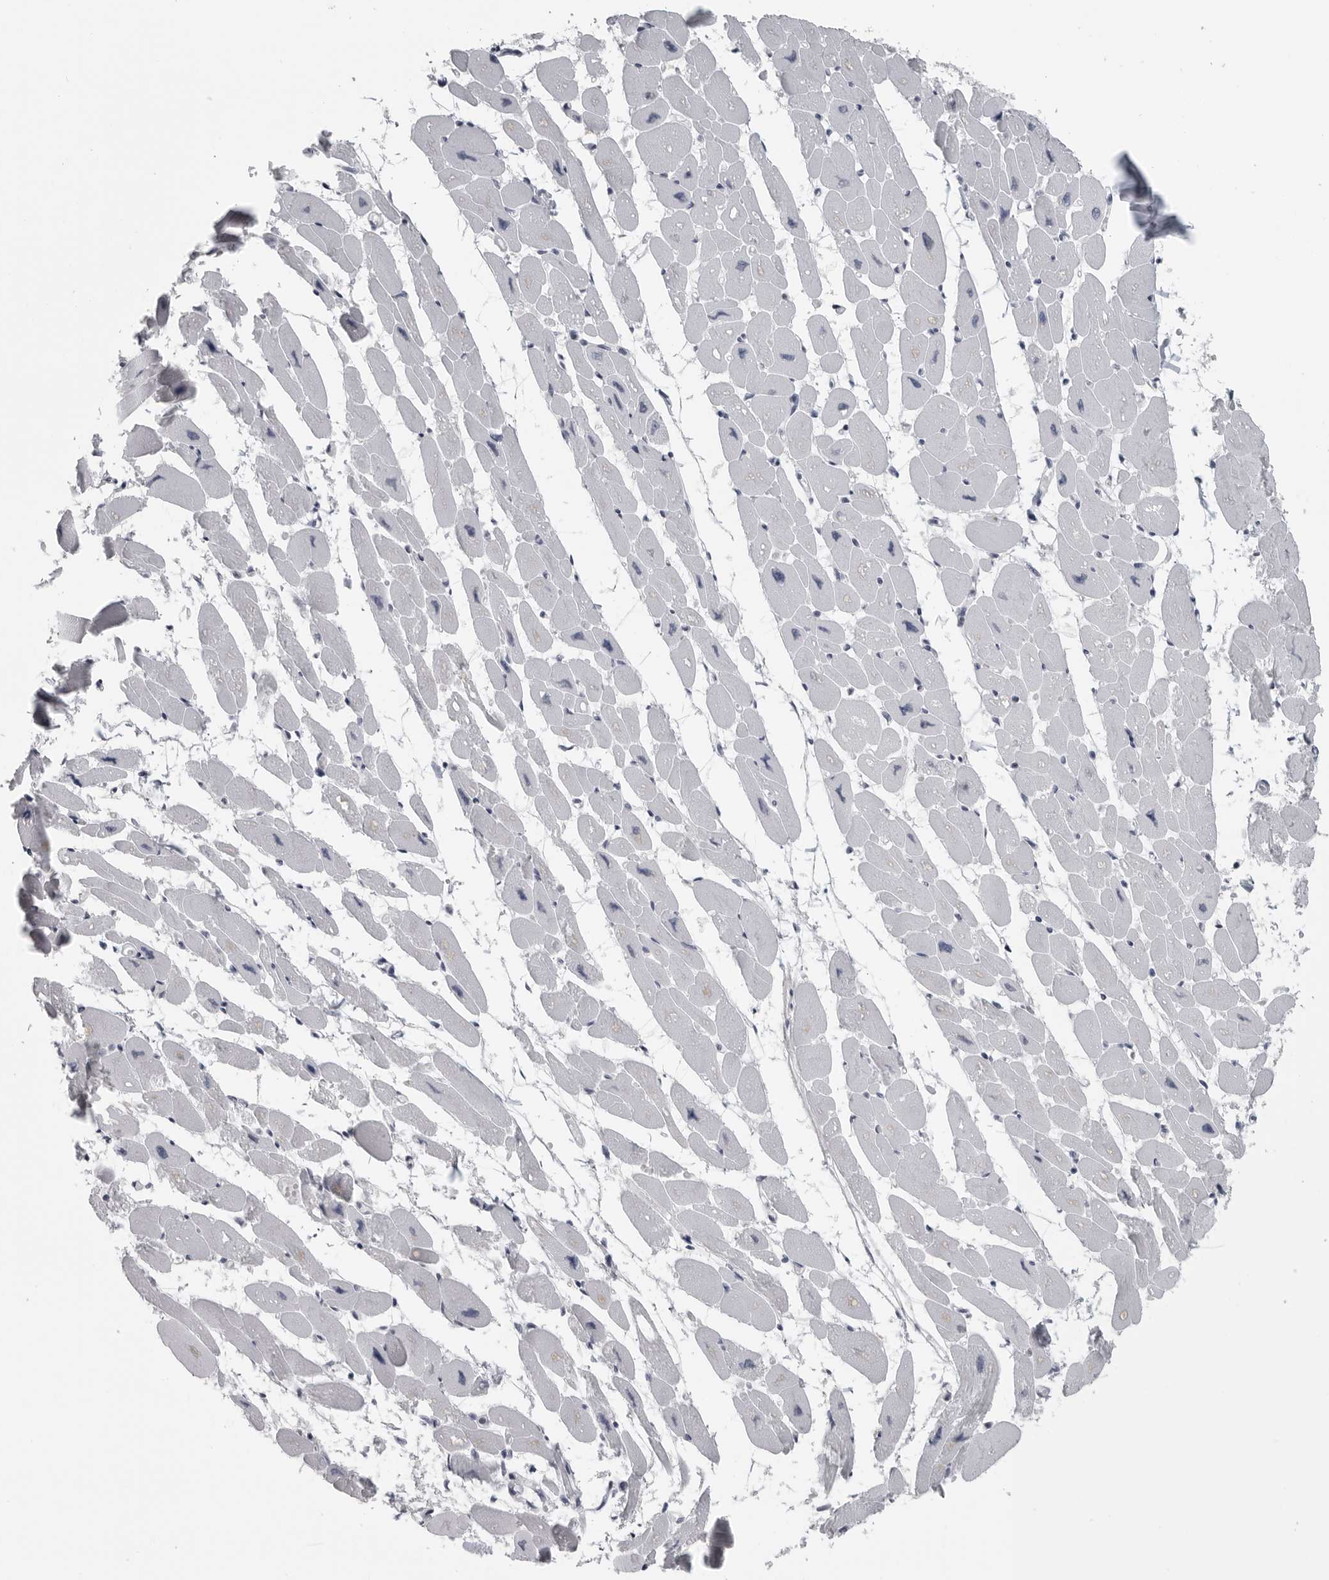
{"staining": {"intensity": "negative", "quantity": "none", "location": "none"}, "tissue": "heart muscle", "cell_type": "Cardiomyocytes", "image_type": "normal", "snomed": [{"axis": "morphology", "description": "Normal tissue, NOS"}, {"axis": "topography", "description": "Heart"}], "caption": "Immunohistochemical staining of unremarkable human heart muscle displays no significant positivity in cardiomyocytes.", "gene": "SATB2", "patient": {"sex": "female", "age": 54}}